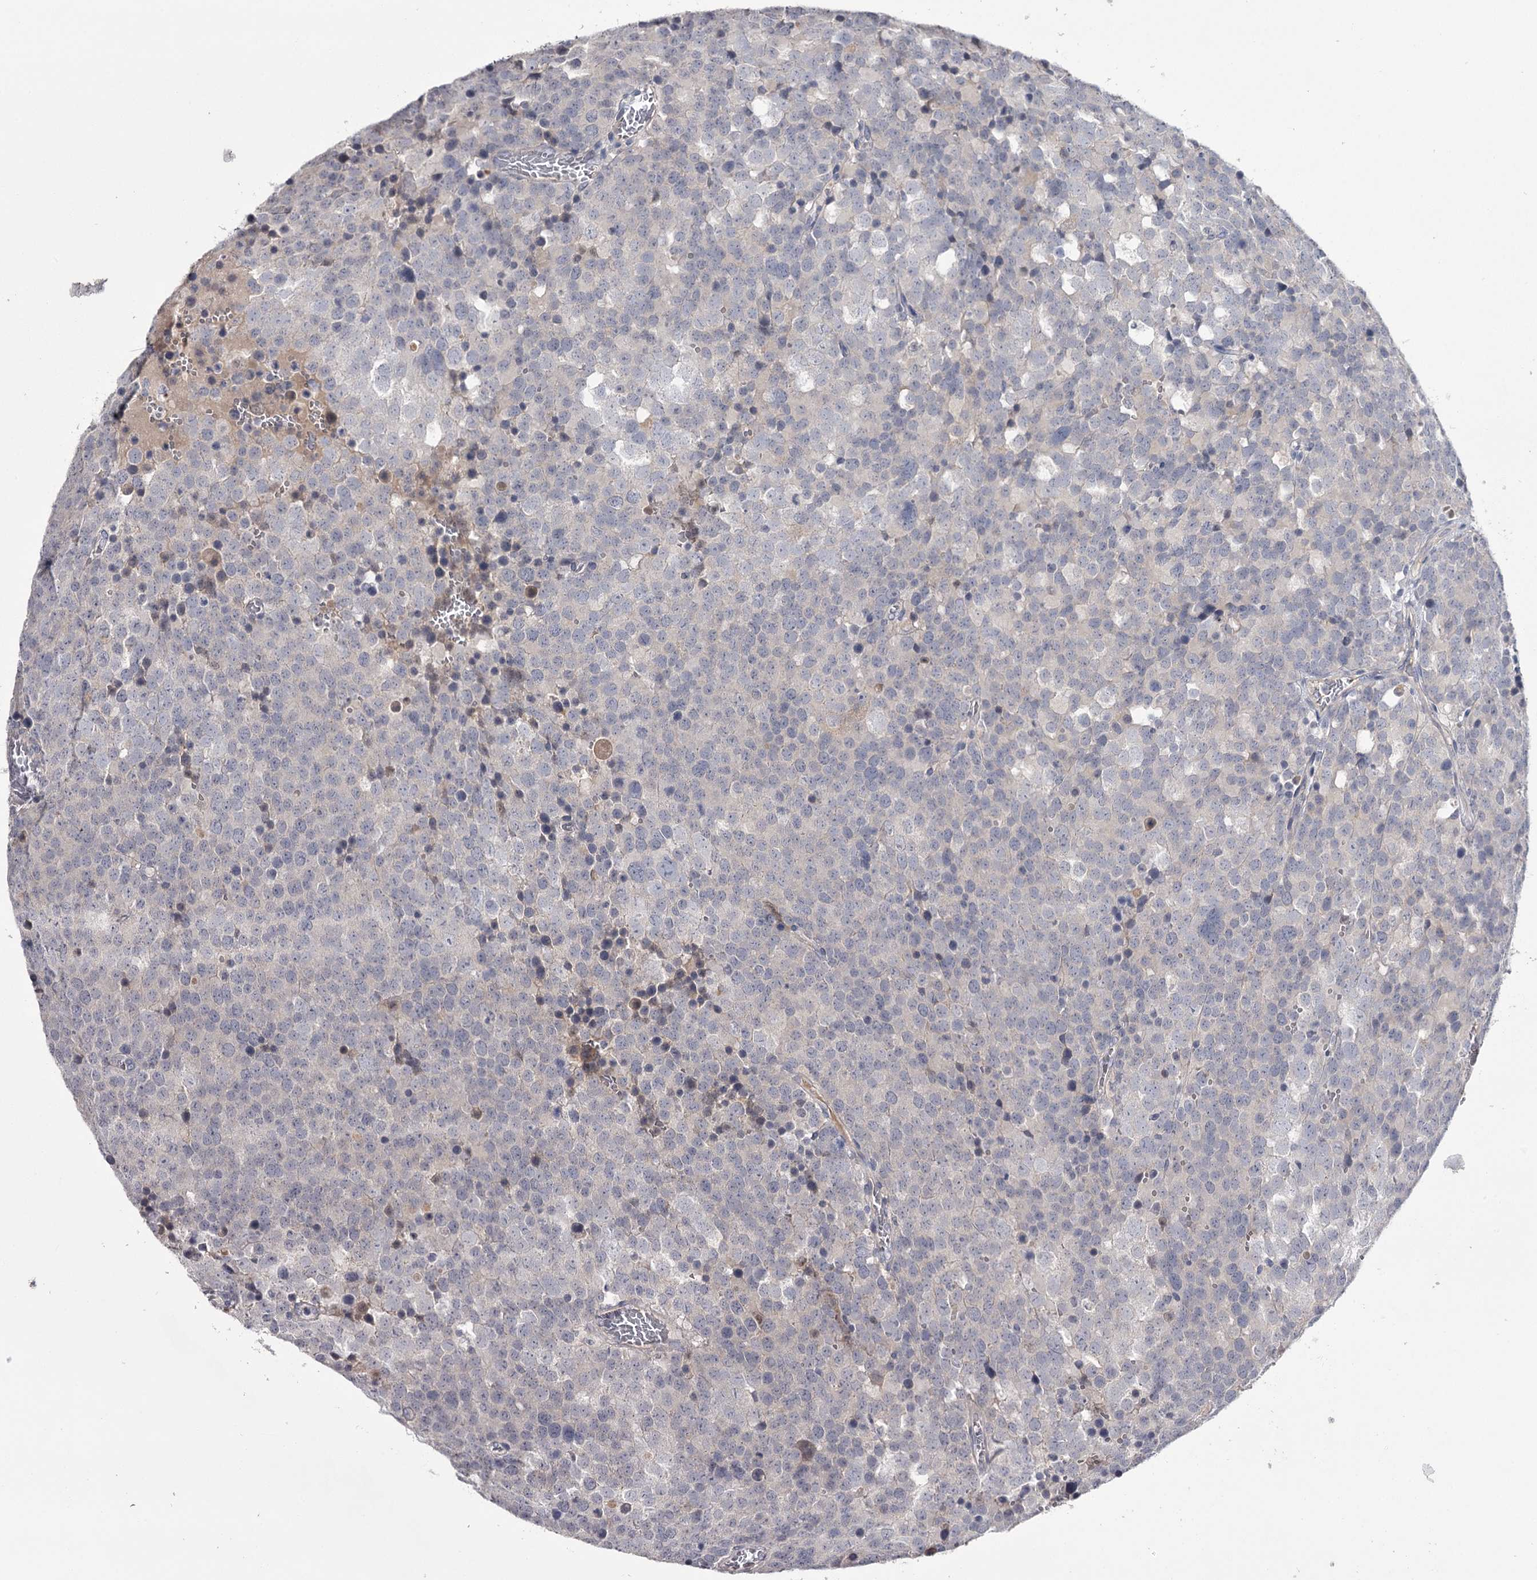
{"staining": {"intensity": "negative", "quantity": "none", "location": "none"}, "tissue": "testis cancer", "cell_type": "Tumor cells", "image_type": "cancer", "snomed": [{"axis": "morphology", "description": "Seminoma, NOS"}, {"axis": "topography", "description": "Testis"}], "caption": "Testis cancer (seminoma) stained for a protein using immunohistochemistry (IHC) exhibits no positivity tumor cells.", "gene": "FDXACB1", "patient": {"sex": "male", "age": 71}}